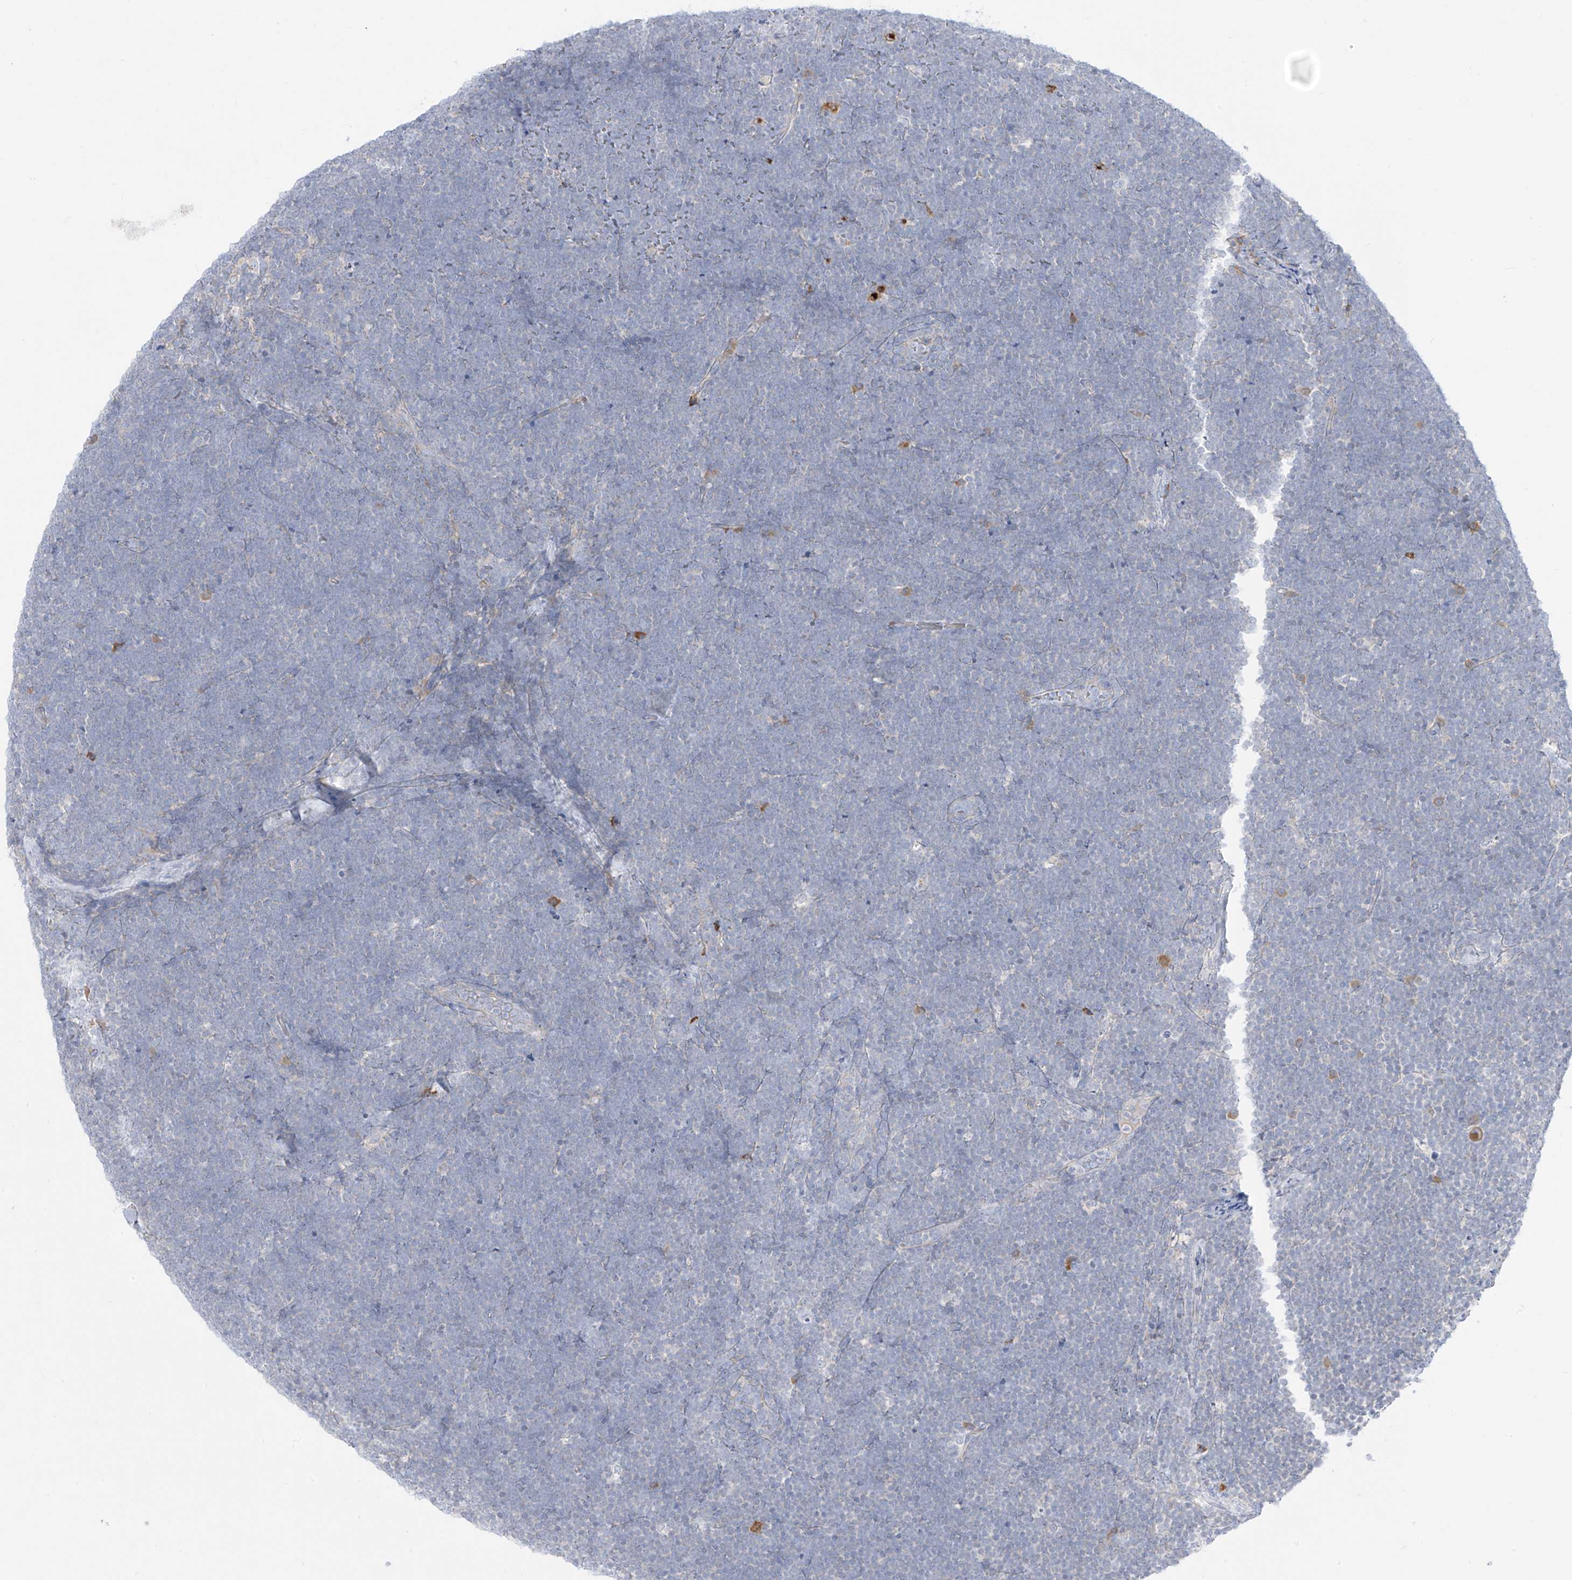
{"staining": {"intensity": "negative", "quantity": "none", "location": "none"}, "tissue": "lymphoma", "cell_type": "Tumor cells", "image_type": "cancer", "snomed": [{"axis": "morphology", "description": "Malignant lymphoma, non-Hodgkin's type, High grade"}, {"axis": "topography", "description": "Lymph node"}], "caption": "This is an immunohistochemistry (IHC) histopathology image of lymphoma. There is no expression in tumor cells.", "gene": "SYTL3", "patient": {"sex": "male", "age": 13}}